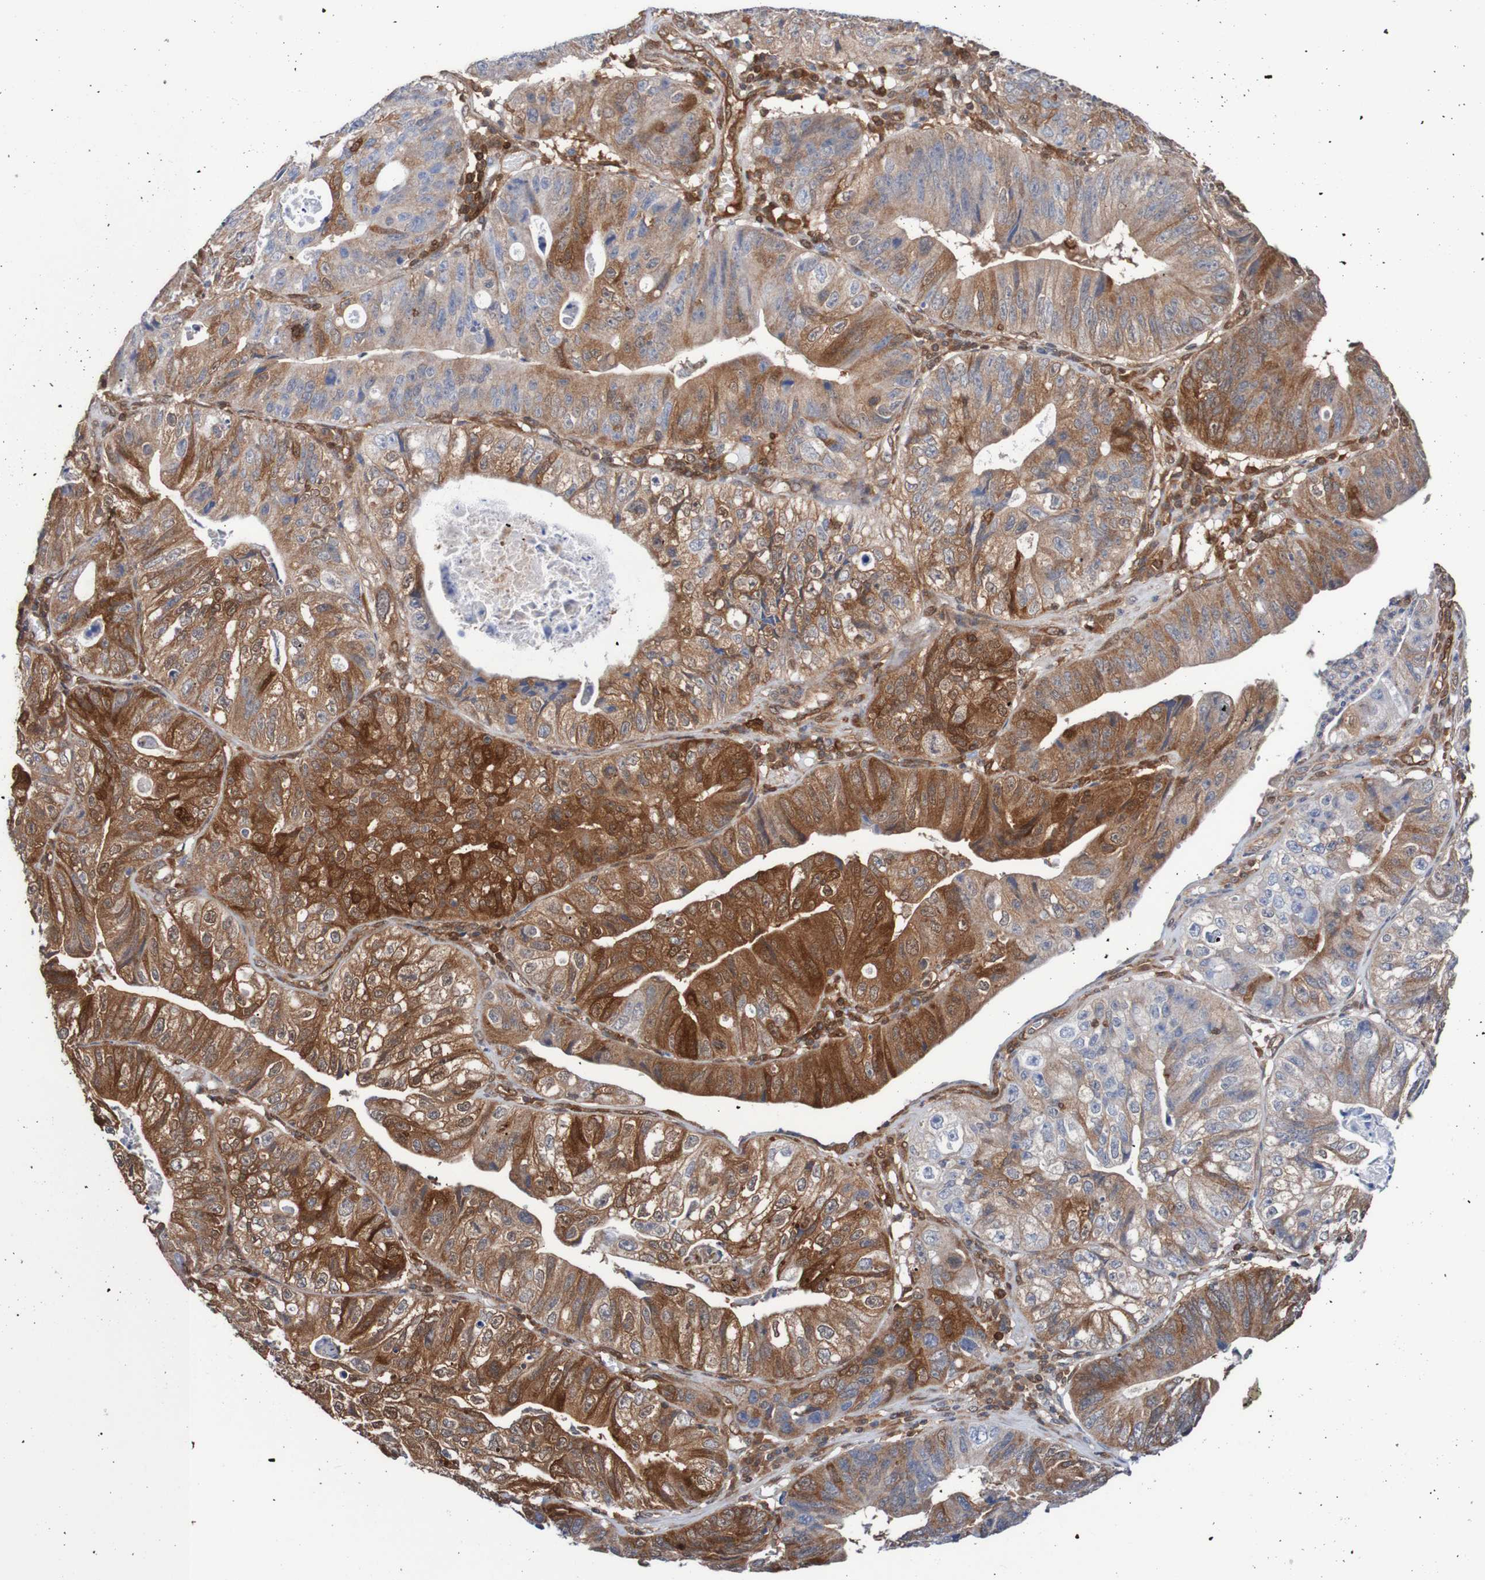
{"staining": {"intensity": "moderate", "quantity": "25%-75%", "location": "cytoplasmic/membranous"}, "tissue": "stomach cancer", "cell_type": "Tumor cells", "image_type": "cancer", "snomed": [{"axis": "morphology", "description": "Adenocarcinoma, NOS"}, {"axis": "topography", "description": "Stomach"}], "caption": "Moderate cytoplasmic/membranous expression is identified in approximately 25%-75% of tumor cells in stomach cancer.", "gene": "RIGI", "patient": {"sex": "male", "age": 59}}